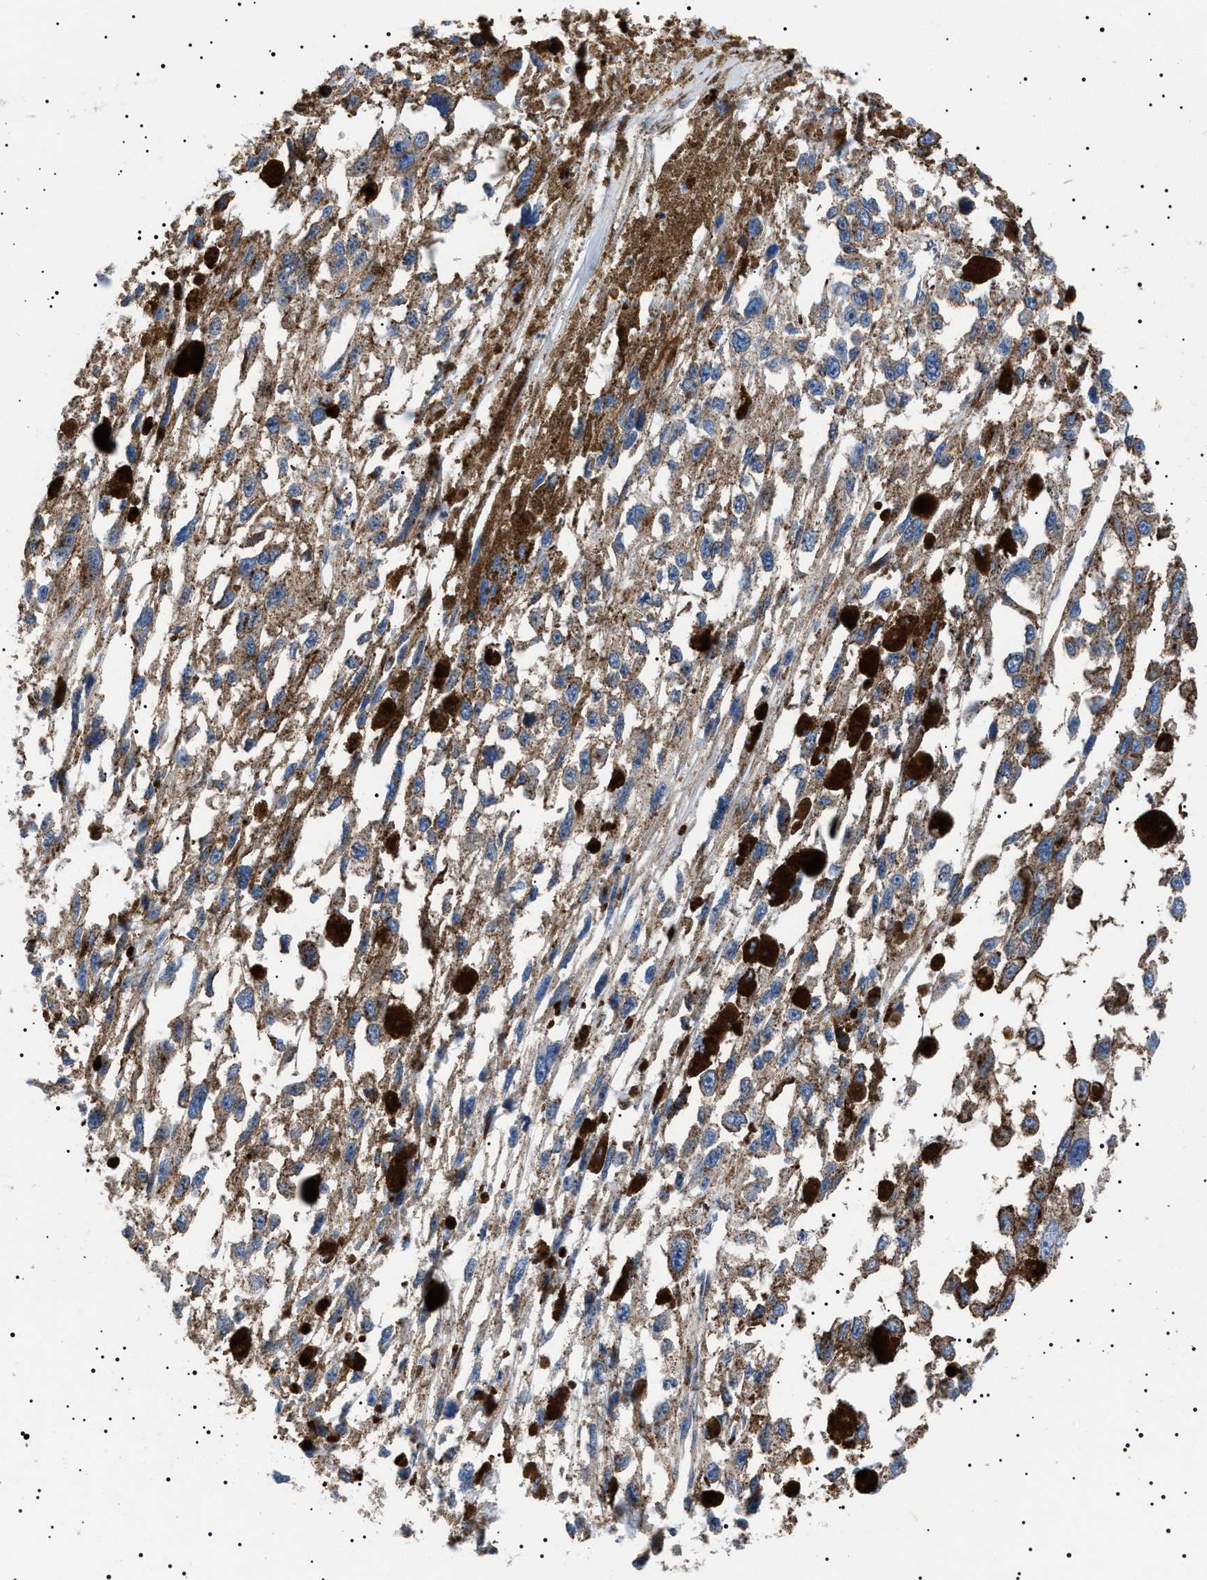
{"staining": {"intensity": "moderate", "quantity": ">75%", "location": "cytoplasmic/membranous"}, "tissue": "melanoma", "cell_type": "Tumor cells", "image_type": "cancer", "snomed": [{"axis": "morphology", "description": "Malignant melanoma, Metastatic site"}, {"axis": "topography", "description": "Lymph node"}], "caption": "Protein analysis of malignant melanoma (metastatic site) tissue exhibits moderate cytoplasmic/membranous expression in approximately >75% of tumor cells. The staining was performed using DAB to visualize the protein expression in brown, while the nuclei were stained in blue with hematoxylin (Magnification: 20x).", "gene": "NEU1", "patient": {"sex": "male", "age": 59}}